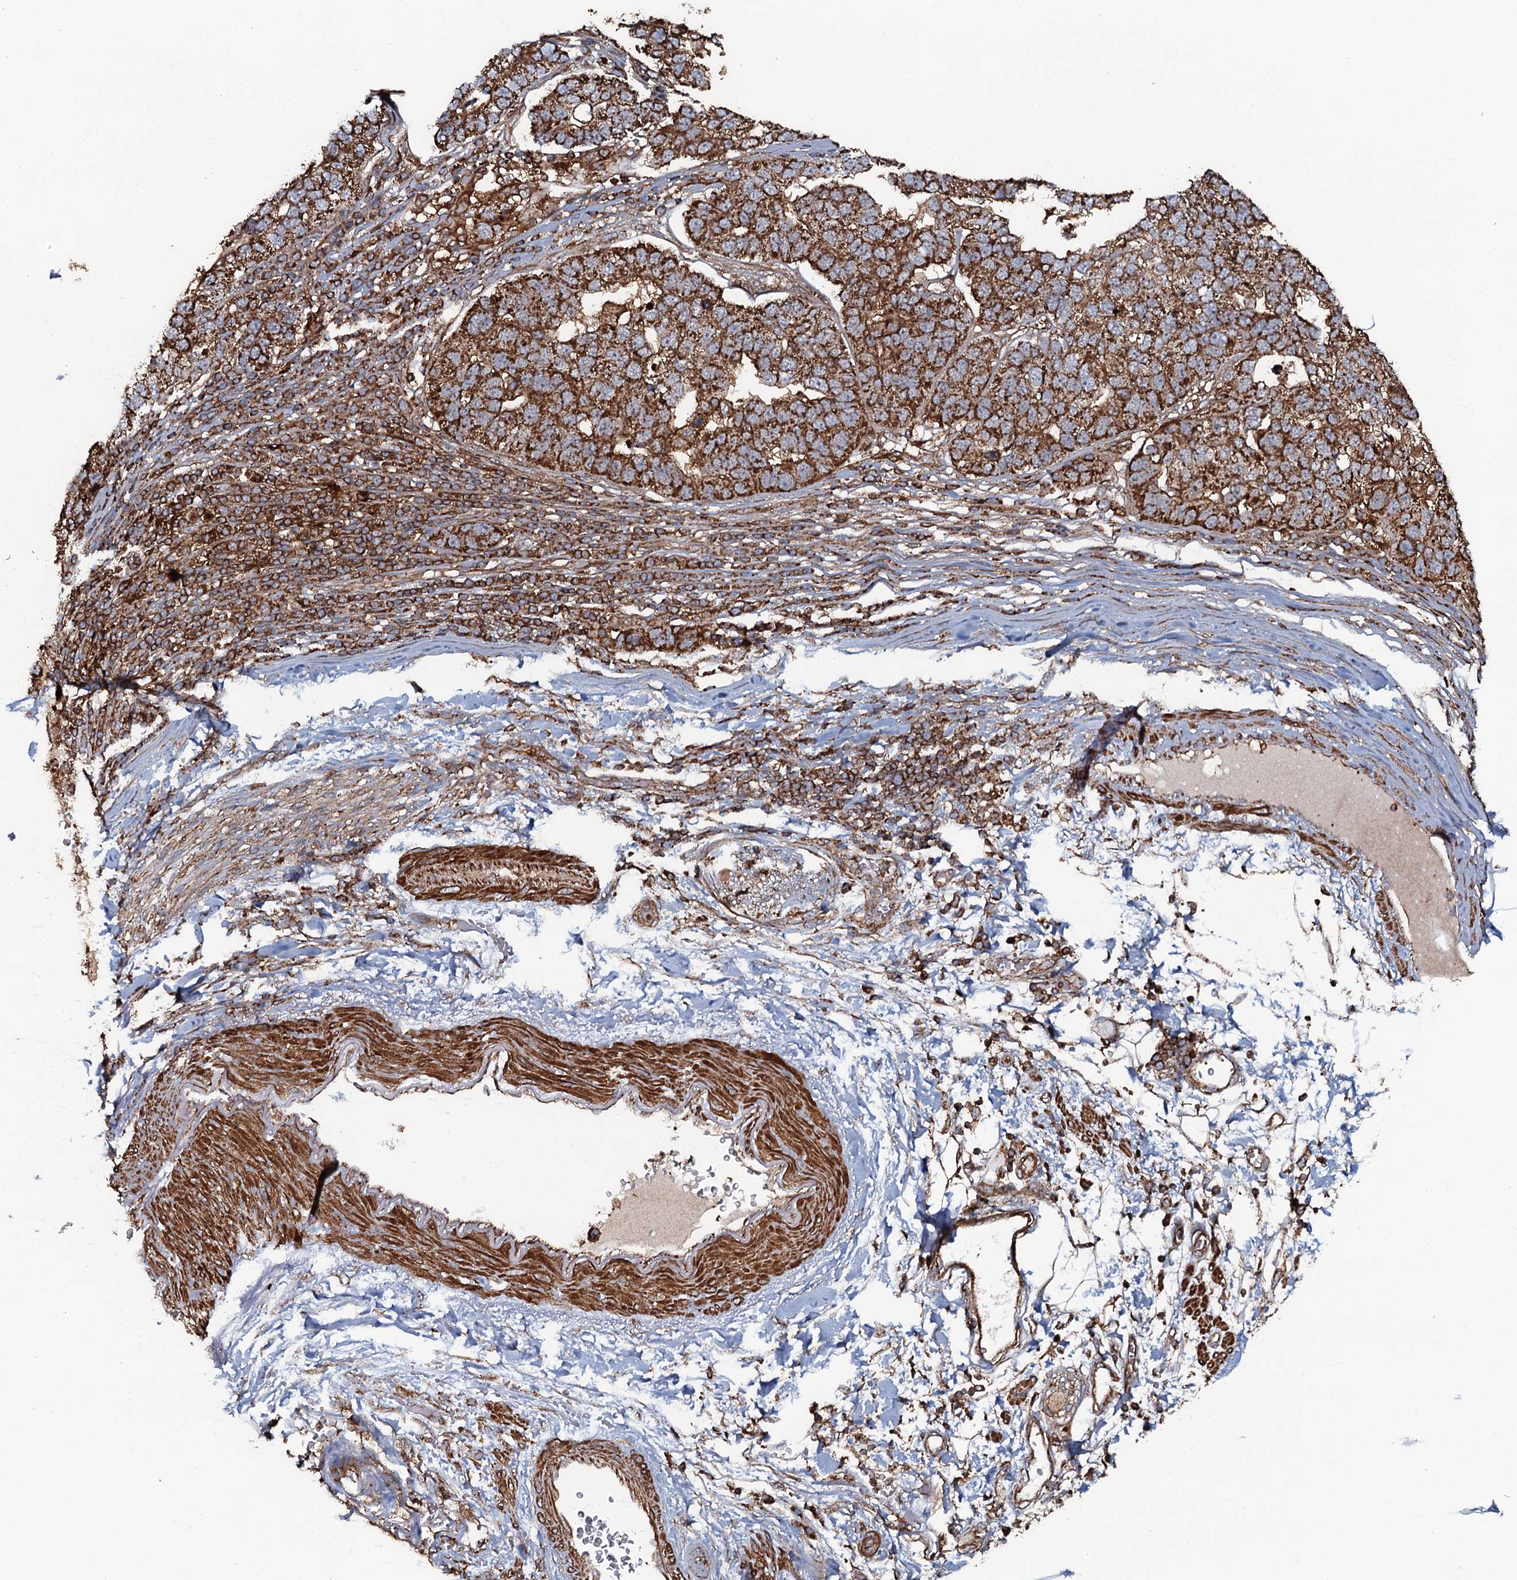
{"staining": {"intensity": "strong", "quantity": ">75%", "location": "cytoplasmic/membranous"}, "tissue": "pancreatic cancer", "cell_type": "Tumor cells", "image_type": "cancer", "snomed": [{"axis": "morphology", "description": "Adenocarcinoma, NOS"}, {"axis": "topography", "description": "Pancreas"}], "caption": "DAB (3,3'-diaminobenzidine) immunohistochemical staining of pancreatic cancer shows strong cytoplasmic/membranous protein positivity in about >75% of tumor cells.", "gene": "VWA8", "patient": {"sex": "female", "age": 61}}